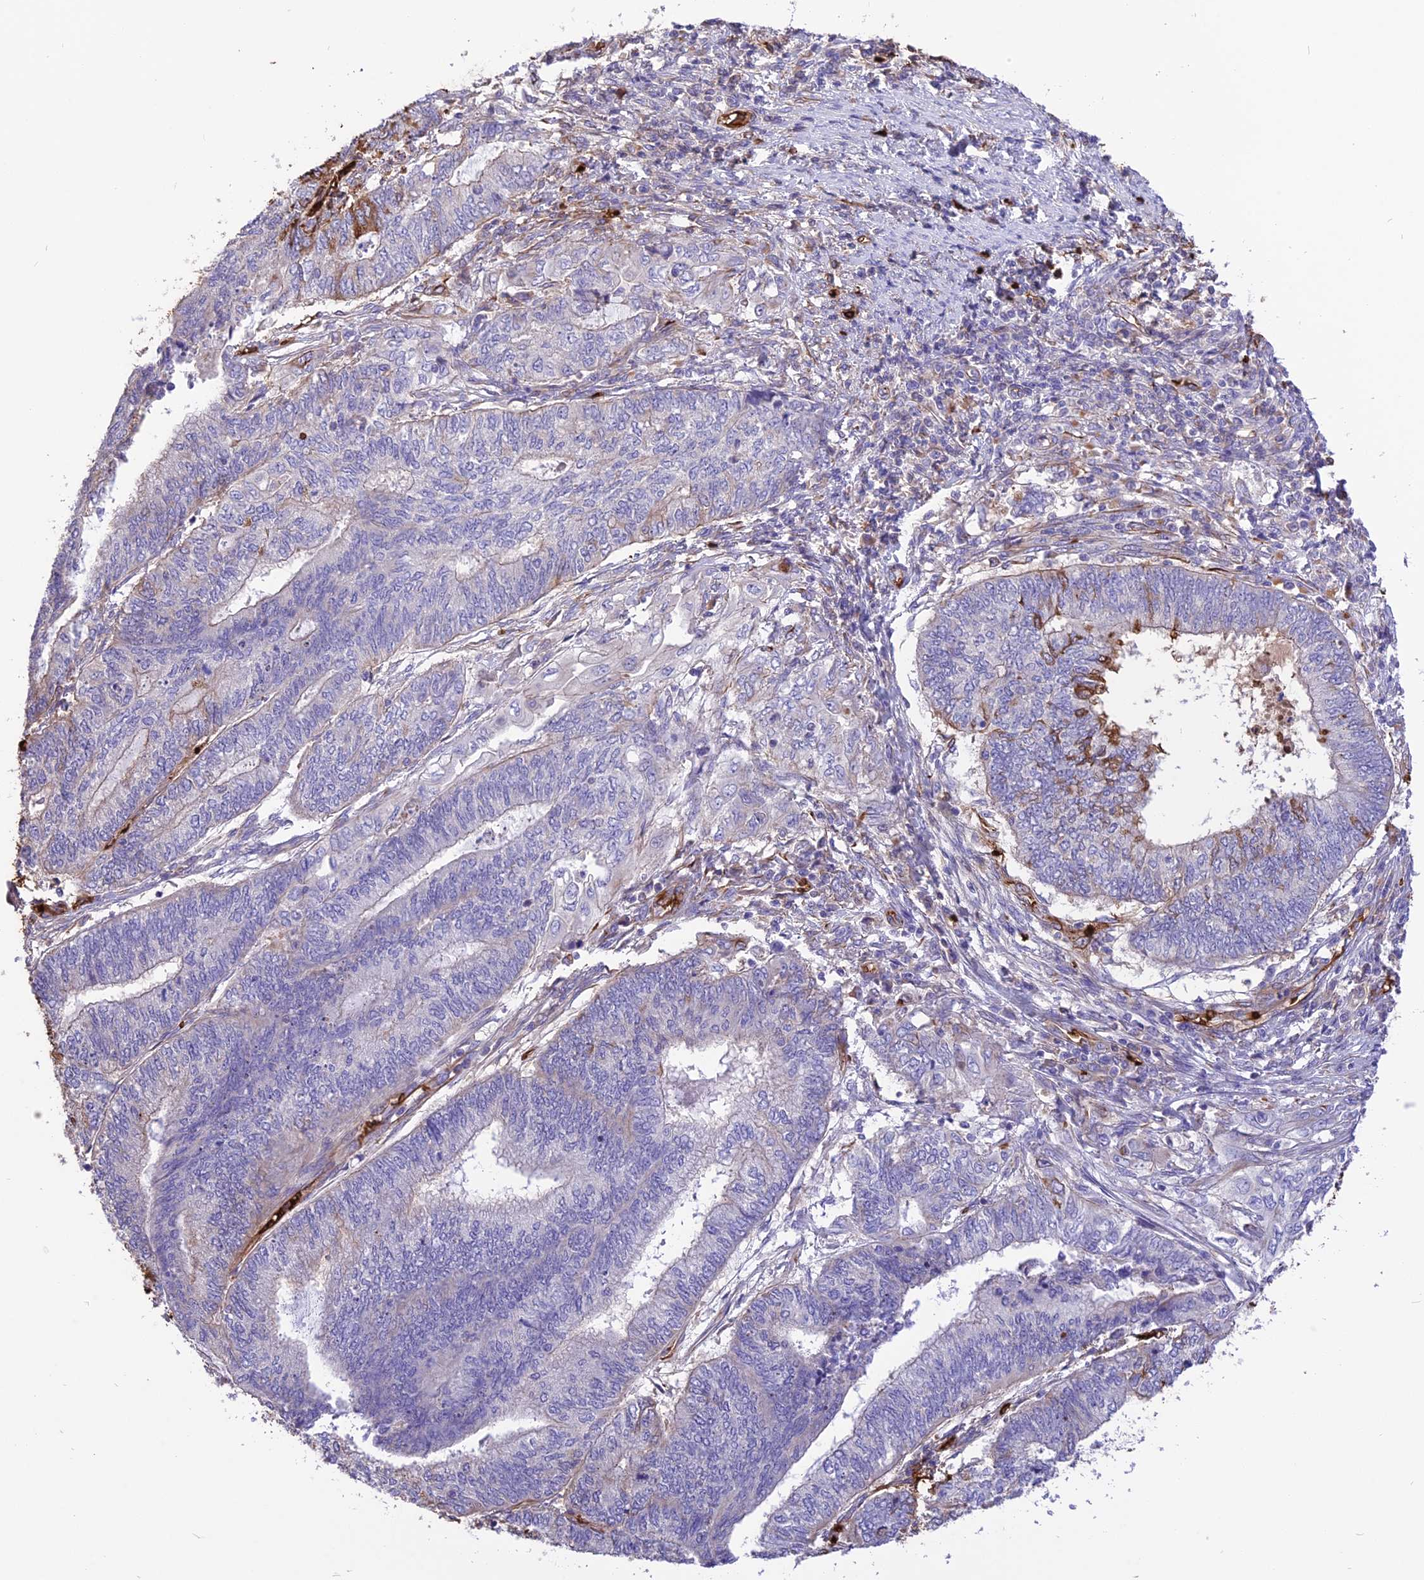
{"staining": {"intensity": "moderate", "quantity": "<25%", "location": "cytoplasmic/membranous"}, "tissue": "endometrial cancer", "cell_type": "Tumor cells", "image_type": "cancer", "snomed": [{"axis": "morphology", "description": "Adenocarcinoma, NOS"}, {"axis": "topography", "description": "Uterus"}, {"axis": "topography", "description": "Endometrium"}], "caption": "Endometrial adenocarcinoma stained for a protein shows moderate cytoplasmic/membranous positivity in tumor cells.", "gene": "TTC4", "patient": {"sex": "female", "age": 70}}